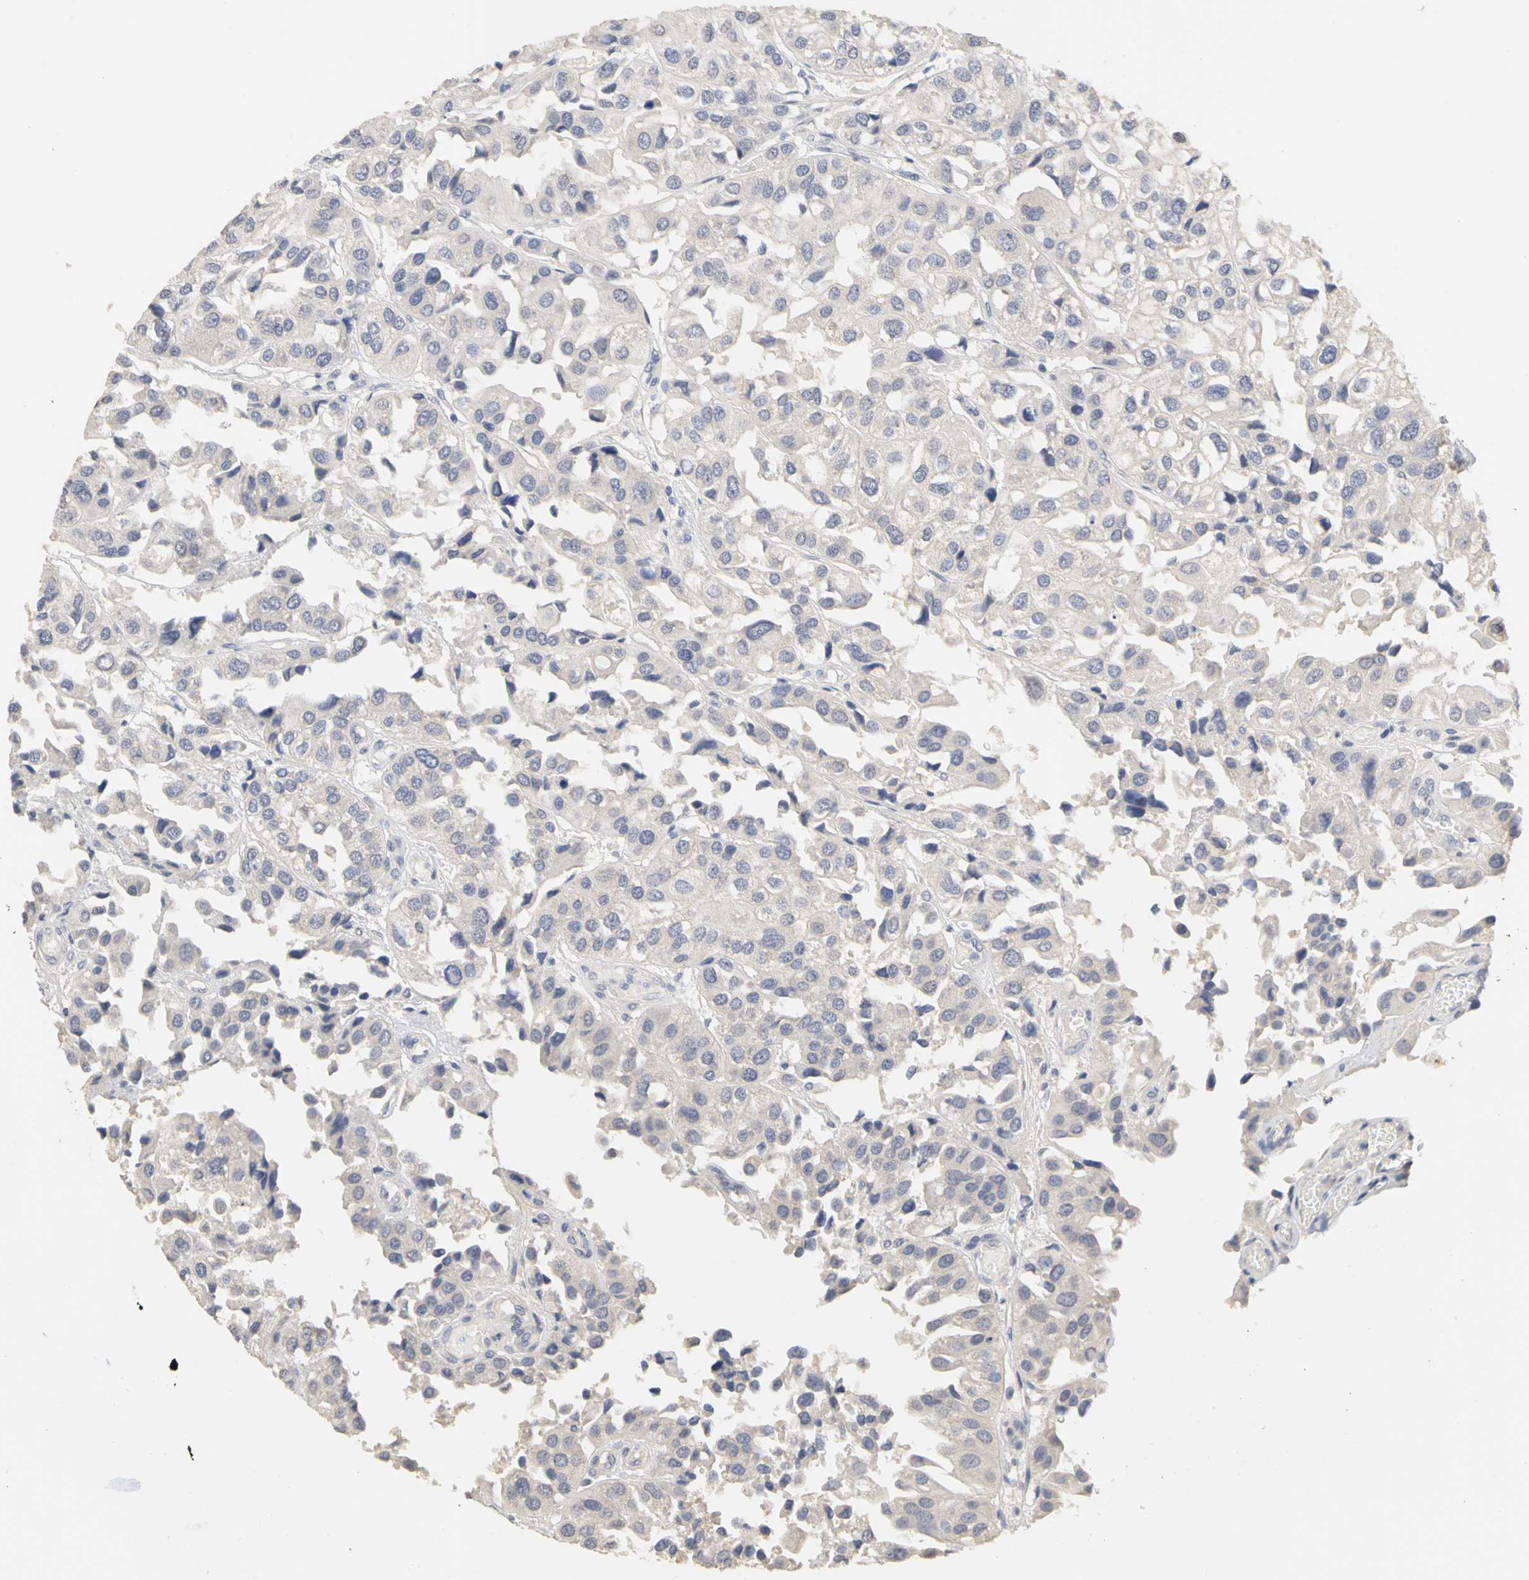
{"staining": {"intensity": "weak", "quantity": ">75%", "location": "cytoplasmic/membranous"}, "tissue": "urothelial cancer", "cell_type": "Tumor cells", "image_type": "cancer", "snomed": [{"axis": "morphology", "description": "Urothelial carcinoma, High grade"}, {"axis": "topography", "description": "Urinary bladder"}], "caption": "Urothelial carcinoma (high-grade) tissue reveals weak cytoplasmic/membranous staining in approximately >75% of tumor cells, visualized by immunohistochemistry.", "gene": "PGR", "patient": {"sex": "female", "age": 64}}